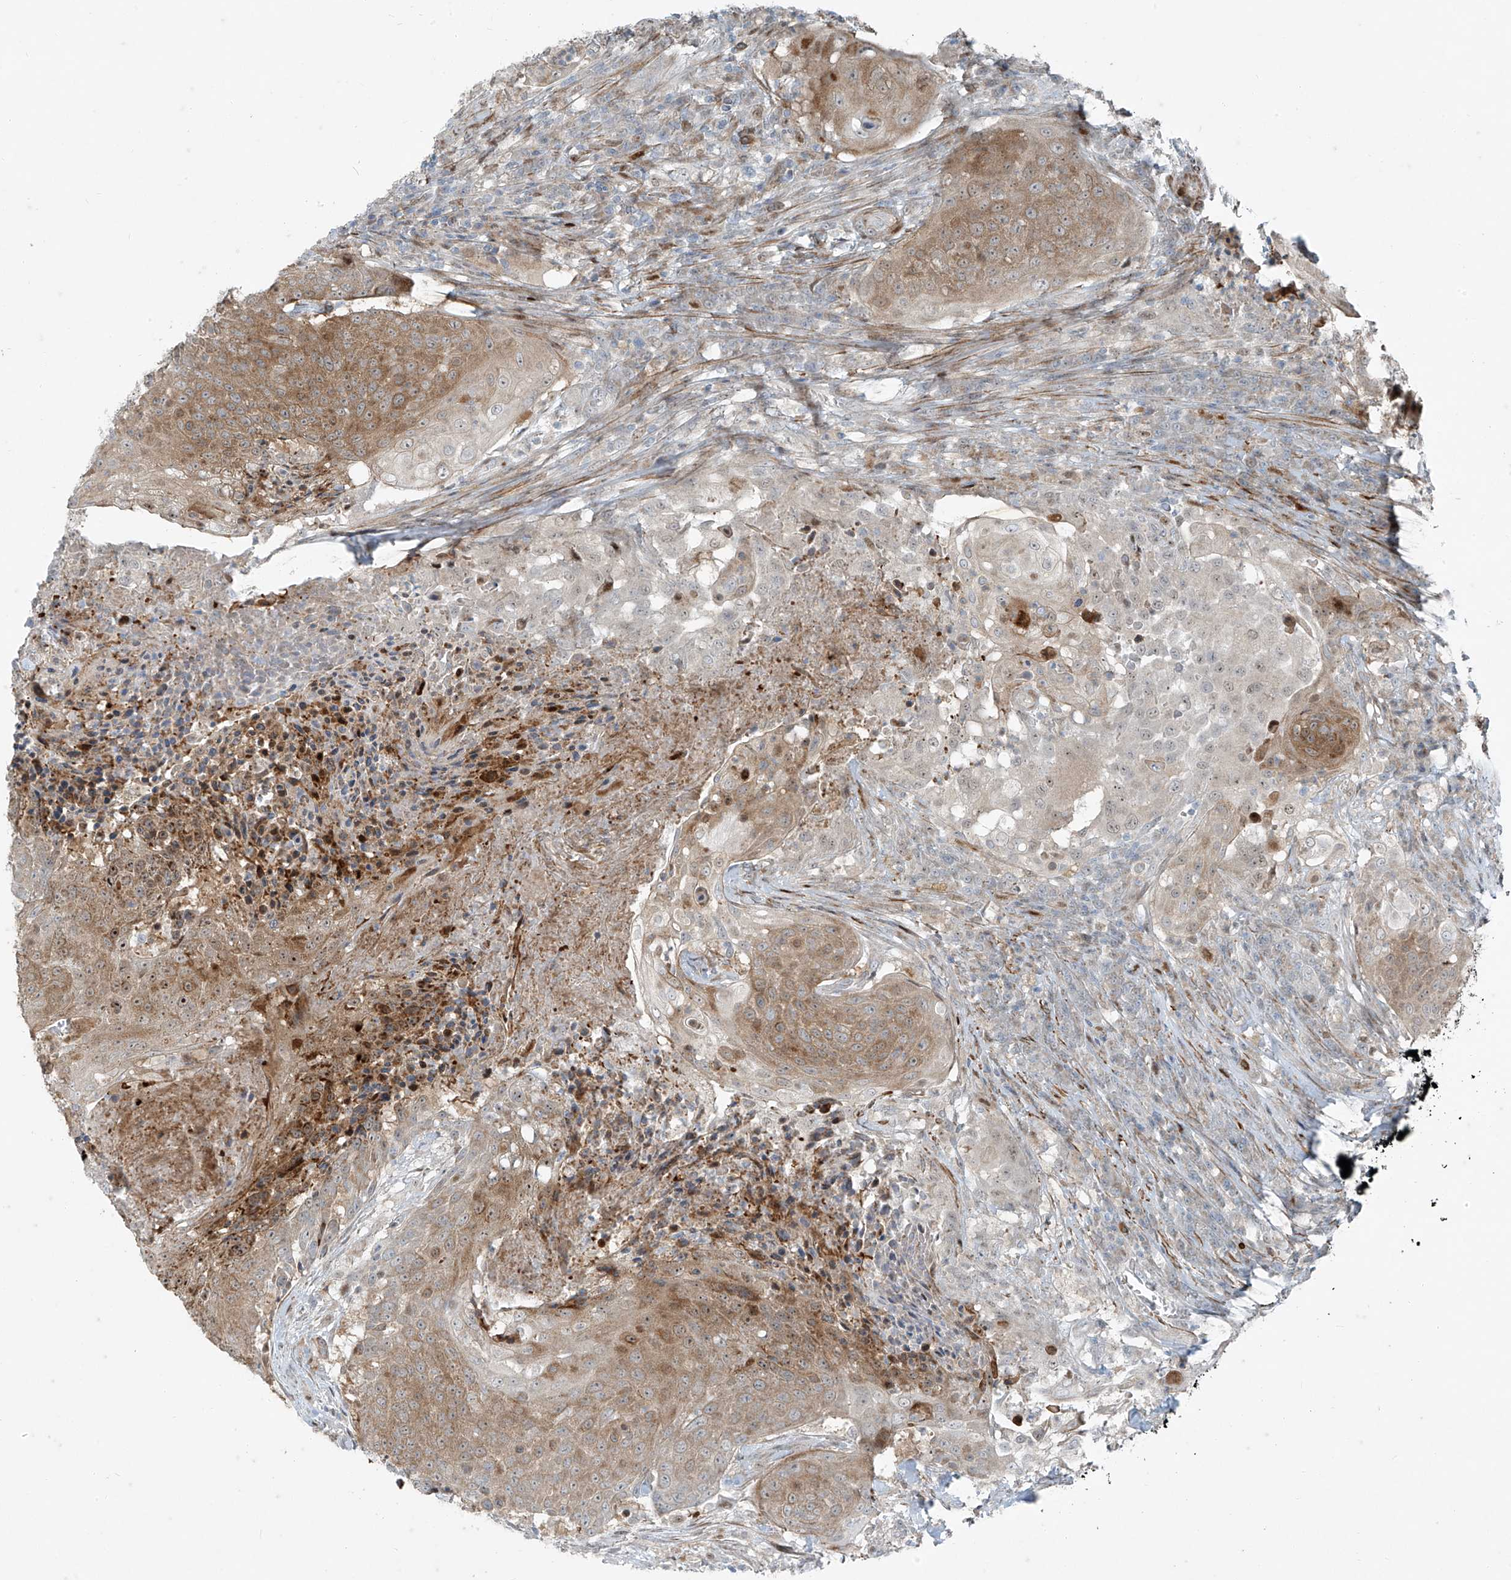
{"staining": {"intensity": "moderate", "quantity": ">75%", "location": "cytoplasmic/membranous,nuclear"}, "tissue": "urothelial cancer", "cell_type": "Tumor cells", "image_type": "cancer", "snomed": [{"axis": "morphology", "description": "Urothelial carcinoma, High grade"}, {"axis": "topography", "description": "Urinary bladder"}], "caption": "There is medium levels of moderate cytoplasmic/membranous and nuclear expression in tumor cells of urothelial carcinoma (high-grade), as demonstrated by immunohistochemical staining (brown color).", "gene": "PPCS", "patient": {"sex": "female", "age": 63}}